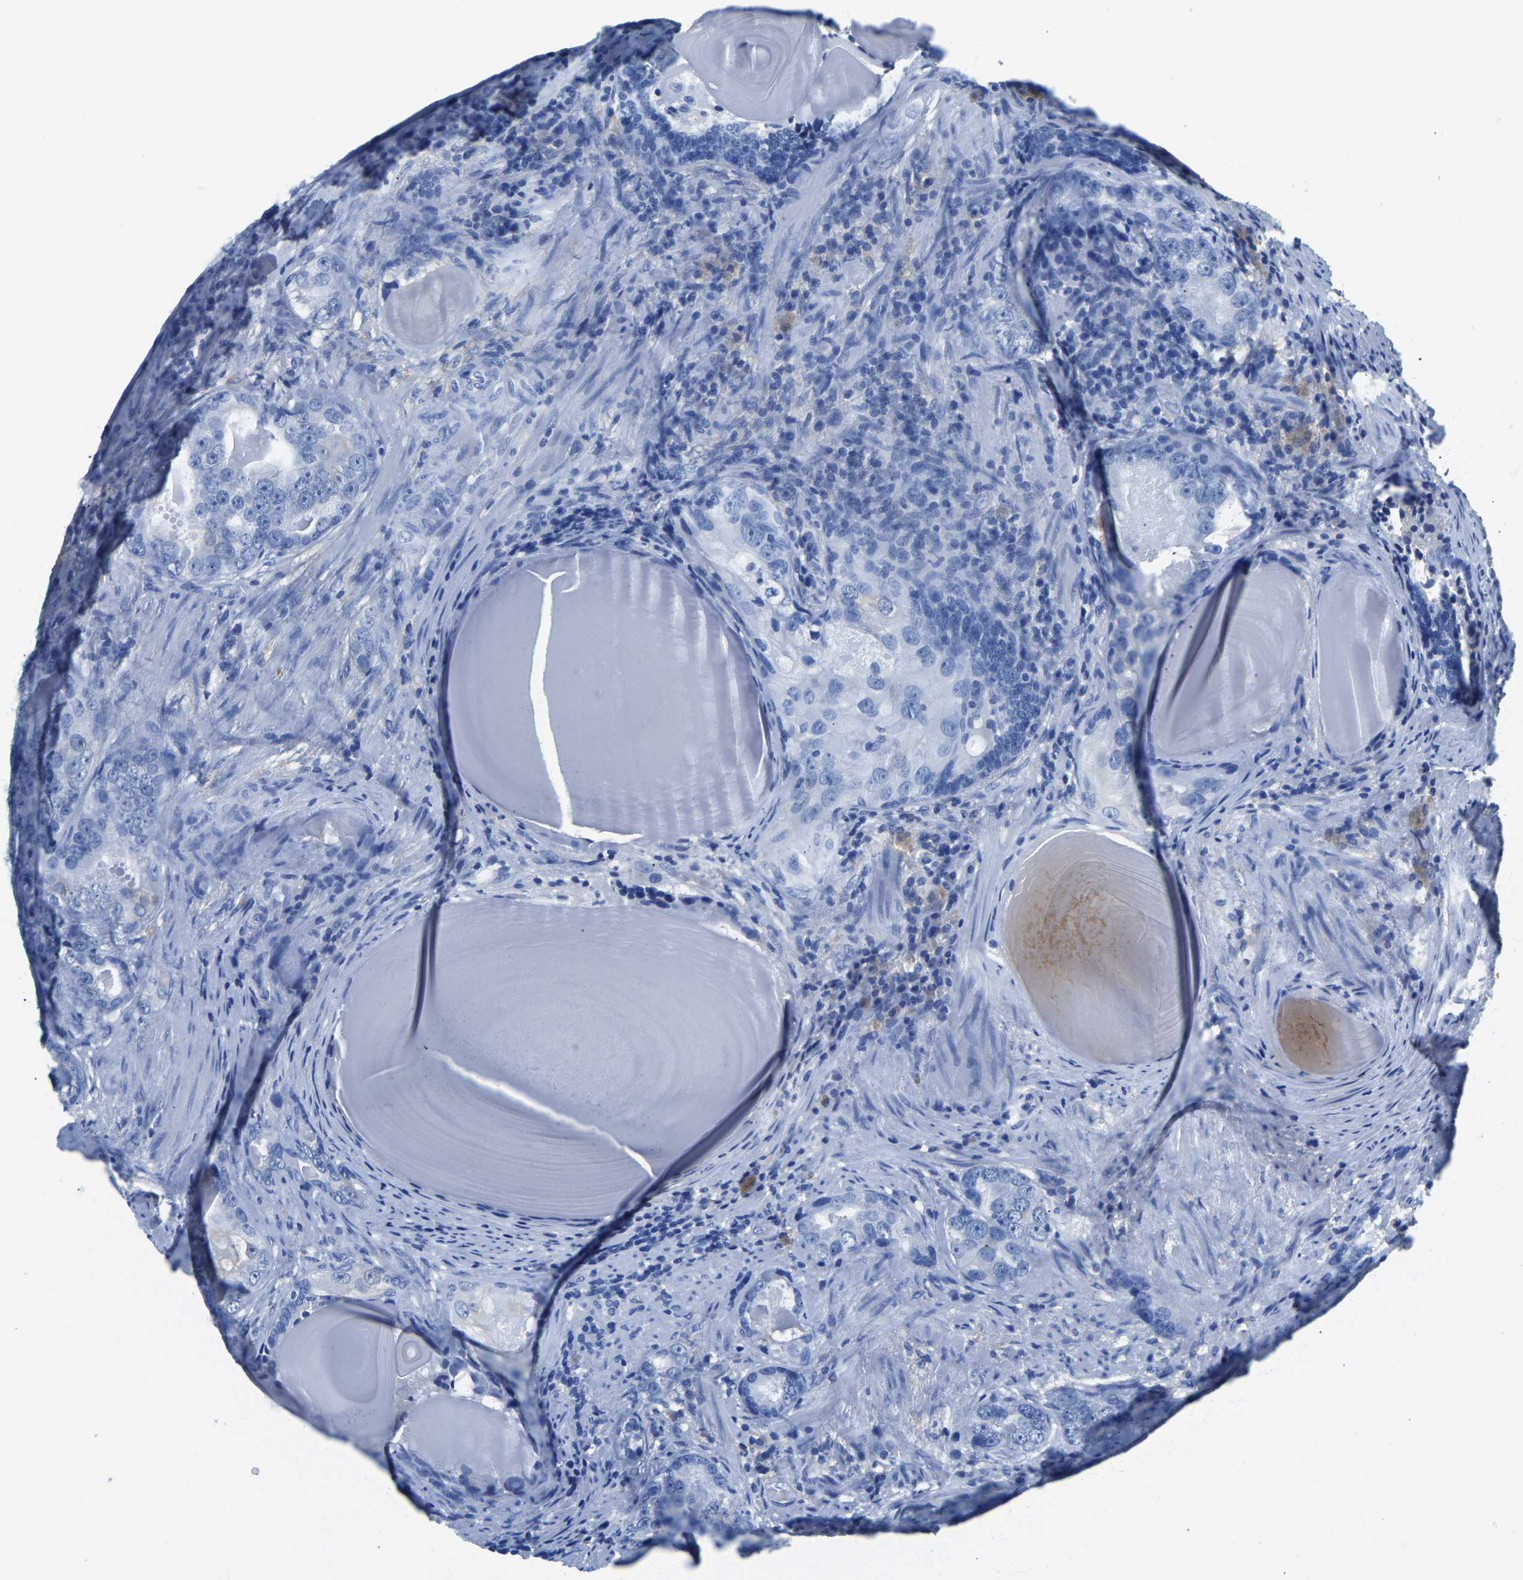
{"staining": {"intensity": "negative", "quantity": "none", "location": "none"}, "tissue": "prostate cancer", "cell_type": "Tumor cells", "image_type": "cancer", "snomed": [{"axis": "morphology", "description": "Adenocarcinoma, High grade"}, {"axis": "topography", "description": "Prostate"}], "caption": "Micrograph shows no significant protein expression in tumor cells of prostate cancer.", "gene": "ZDHHC13", "patient": {"sex": "male", "age": 66}}